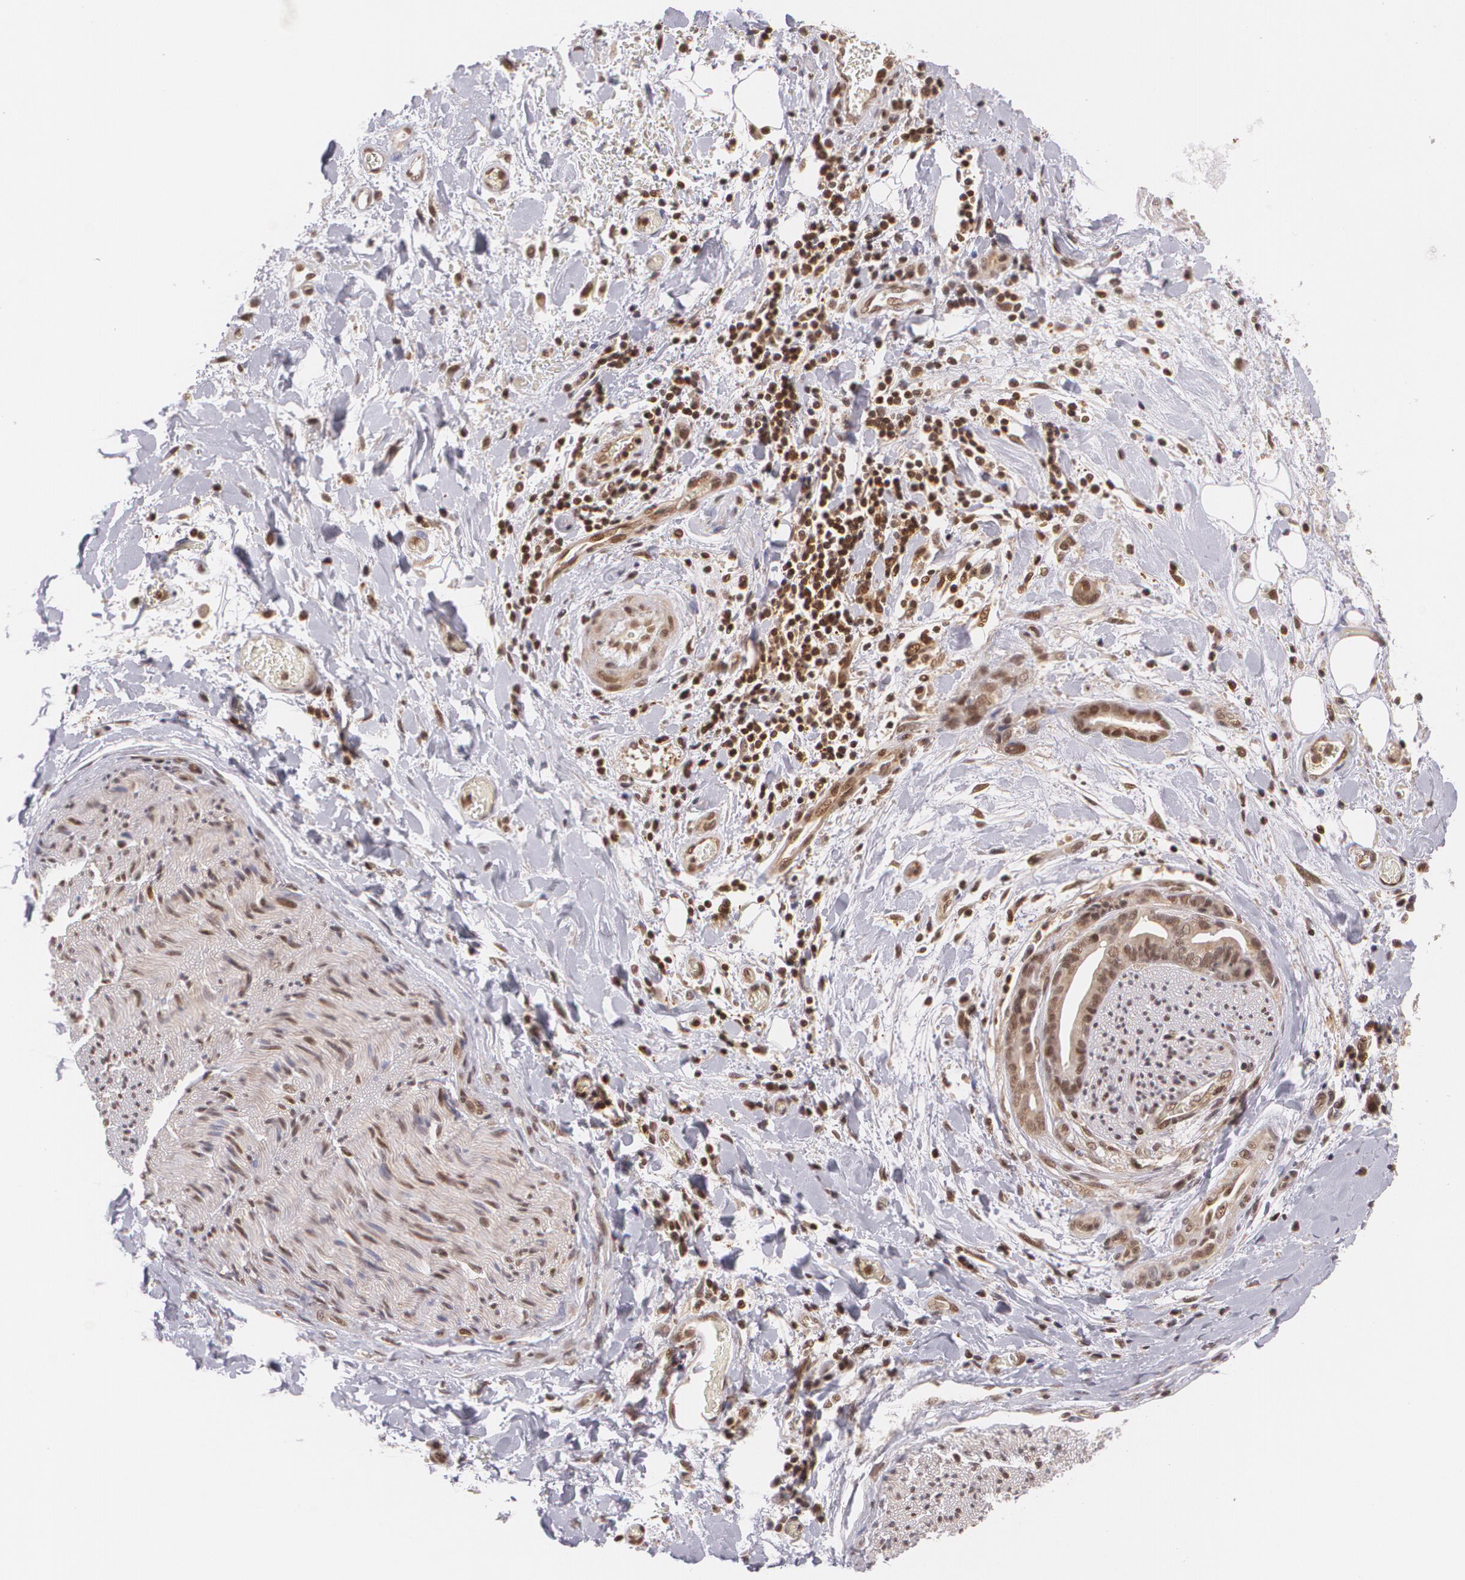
{"staining": {"intensity": "moderate", "quantity": "25%-75%", "location": "cytoplasmic/membranous,nuclear"}, "tissue": "liver cancer", "cell_type": "Tumor cells", "image_type": "cancer", "snomed": [{"axis": "morphology", "description": "Cholangiocarcinoma"}, {"axis": "topography", "description": "Liver"}], "caption": "DAB (3,3'-diaminobenzidine) immunohistochemical staining of cholangiocarcinoma (liver) reveals moderate cytoplasmic/membranous and nuclear protein positivity in approximately 25%-75% of tumor cells. The protein of interest is stained brown, and the nuclei are stained in blue (DAB IHC with brightfield microscopy, high magnification).", "gene": "CUL2", "patient": {"sex": "male", "age": 58}}